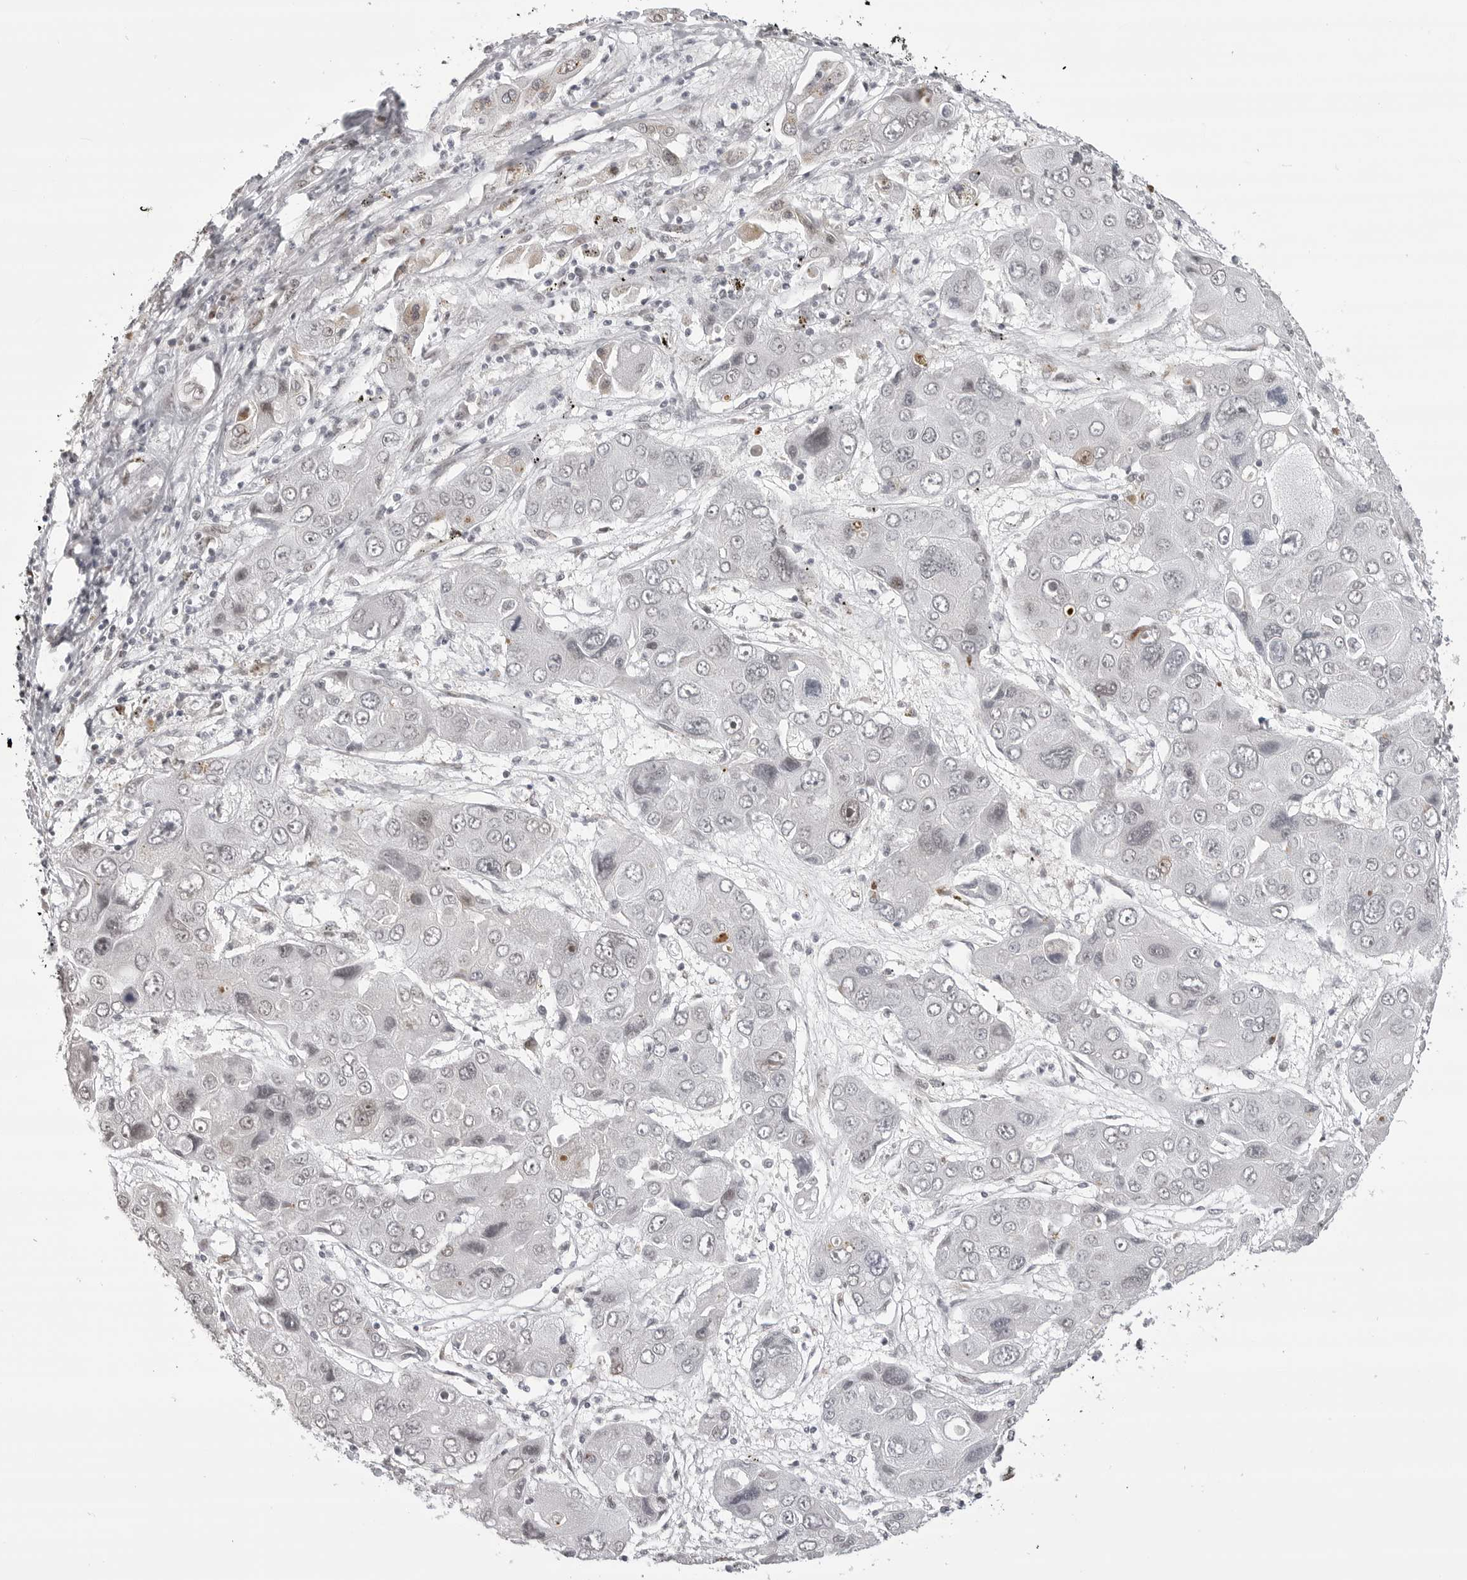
{"staining": {"intensity": "negative", "quantity": "none", "location": "none"}, "tissue": "liver cancer", "cell_type": "Tumor cells", "image_type": "cancer", "snomed": [{"axis": "morphology", "description": "Cholangiocarcinoma"}, {"axis": "topography", "description": "Liver"}], "caption": "A micrograph of liver cancer (cholangiocarcinoma) stained for a protein shows no brown staining in tumor cells.", "gene": "PHF3", "patient": {"sex": "male", "age": 67}}